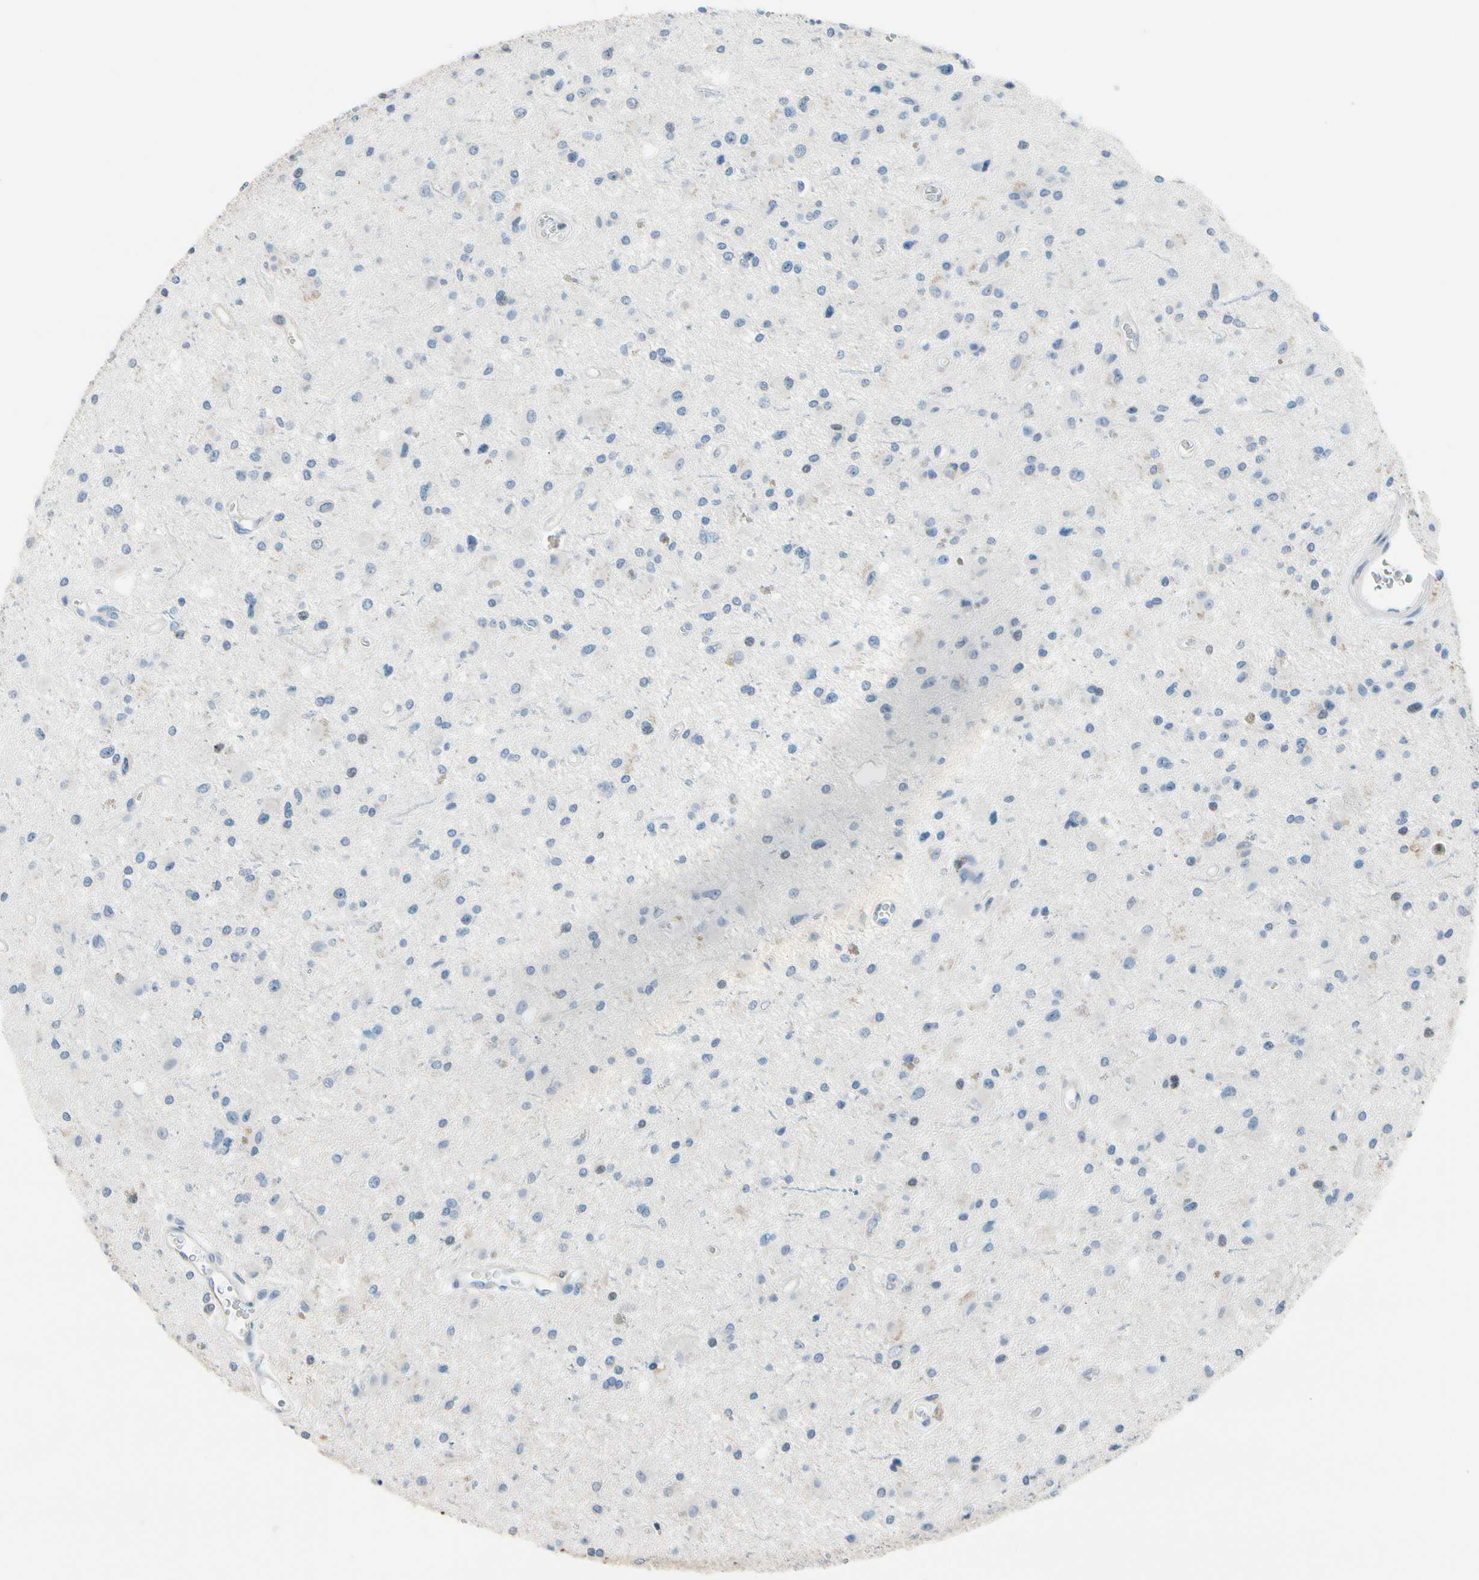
{"staining": {"intensity": "negative", "quantity": "none", "location": "none"}, "tissue": "glioma", "cell_type": "Tumor cells", "image_type": "cancer", "snomed": [{"axis": "morphology", "description": "Glioma, malignant, Low grade"}, {"axis": "topography", "description": "Brain"}], "caption": "The micrograph reveals no significant positivity in tumor cells of malignant low-grade glioma. The staining is performed using DAB (3,3'-diaminobenzidine) brown chromogen with nuclei counter-stained in using hematoxylin.", "gene": "STK40", "patient": {"sex": "male", "age": 58}}